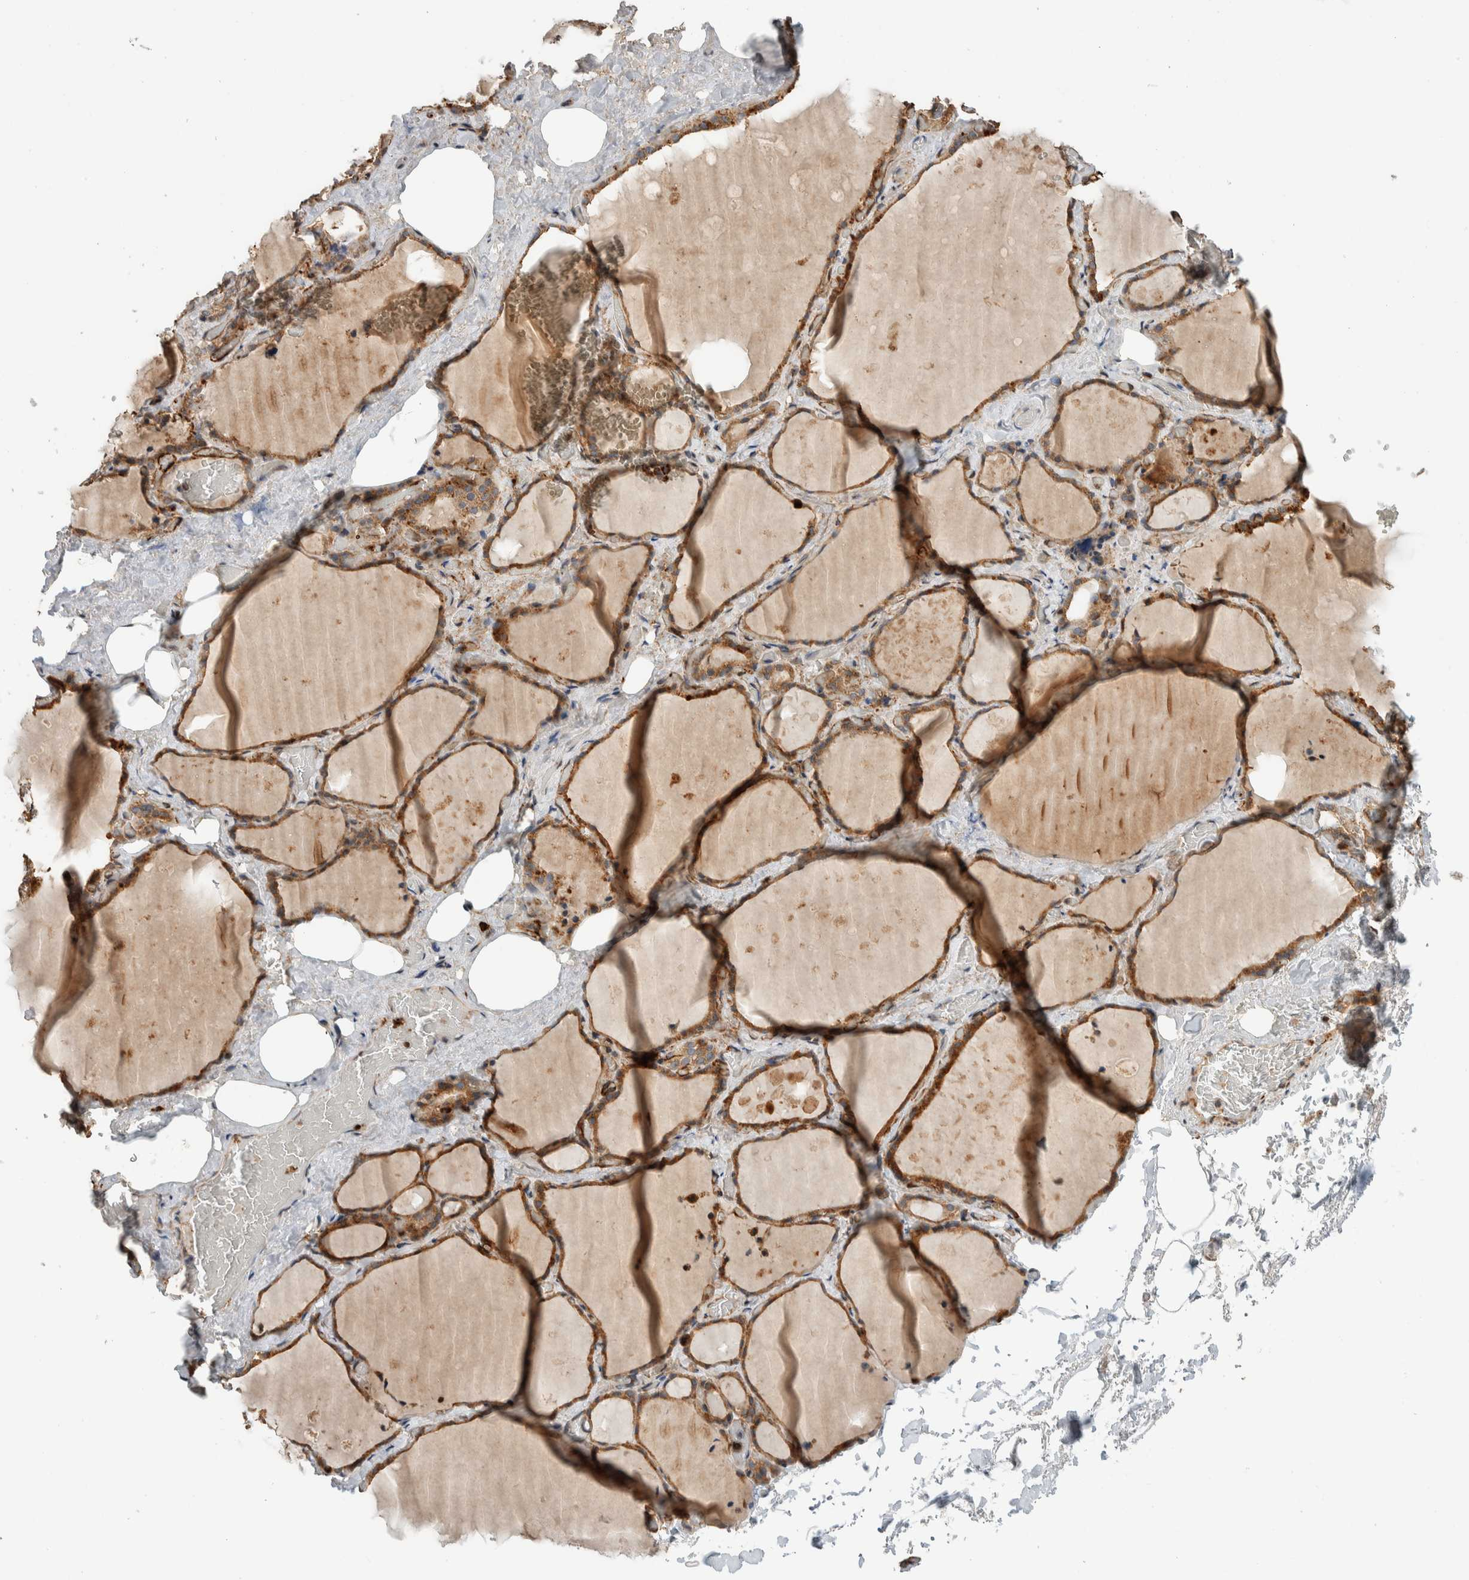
{"staining": {"intensity": "moderate", "quantity": ">75%", "location": "cytoplasmic/membranous"}, "tissue": "thyroid gland", "cell_type": "Glandular cells", "image_type": "normal", "snomed": [{"axis": "morphology", "description": "Normal tissue, NOS"}, {"axis": "topography", "description": "Thyroid gland"}], "caption": "A brown stain highlights moderate cytoplasmic/membranous positivity of a protein in glandular cells of benign human thyroid gland.", "gene": "VPS53", "patient": {"sex": "male", "age": 61}}